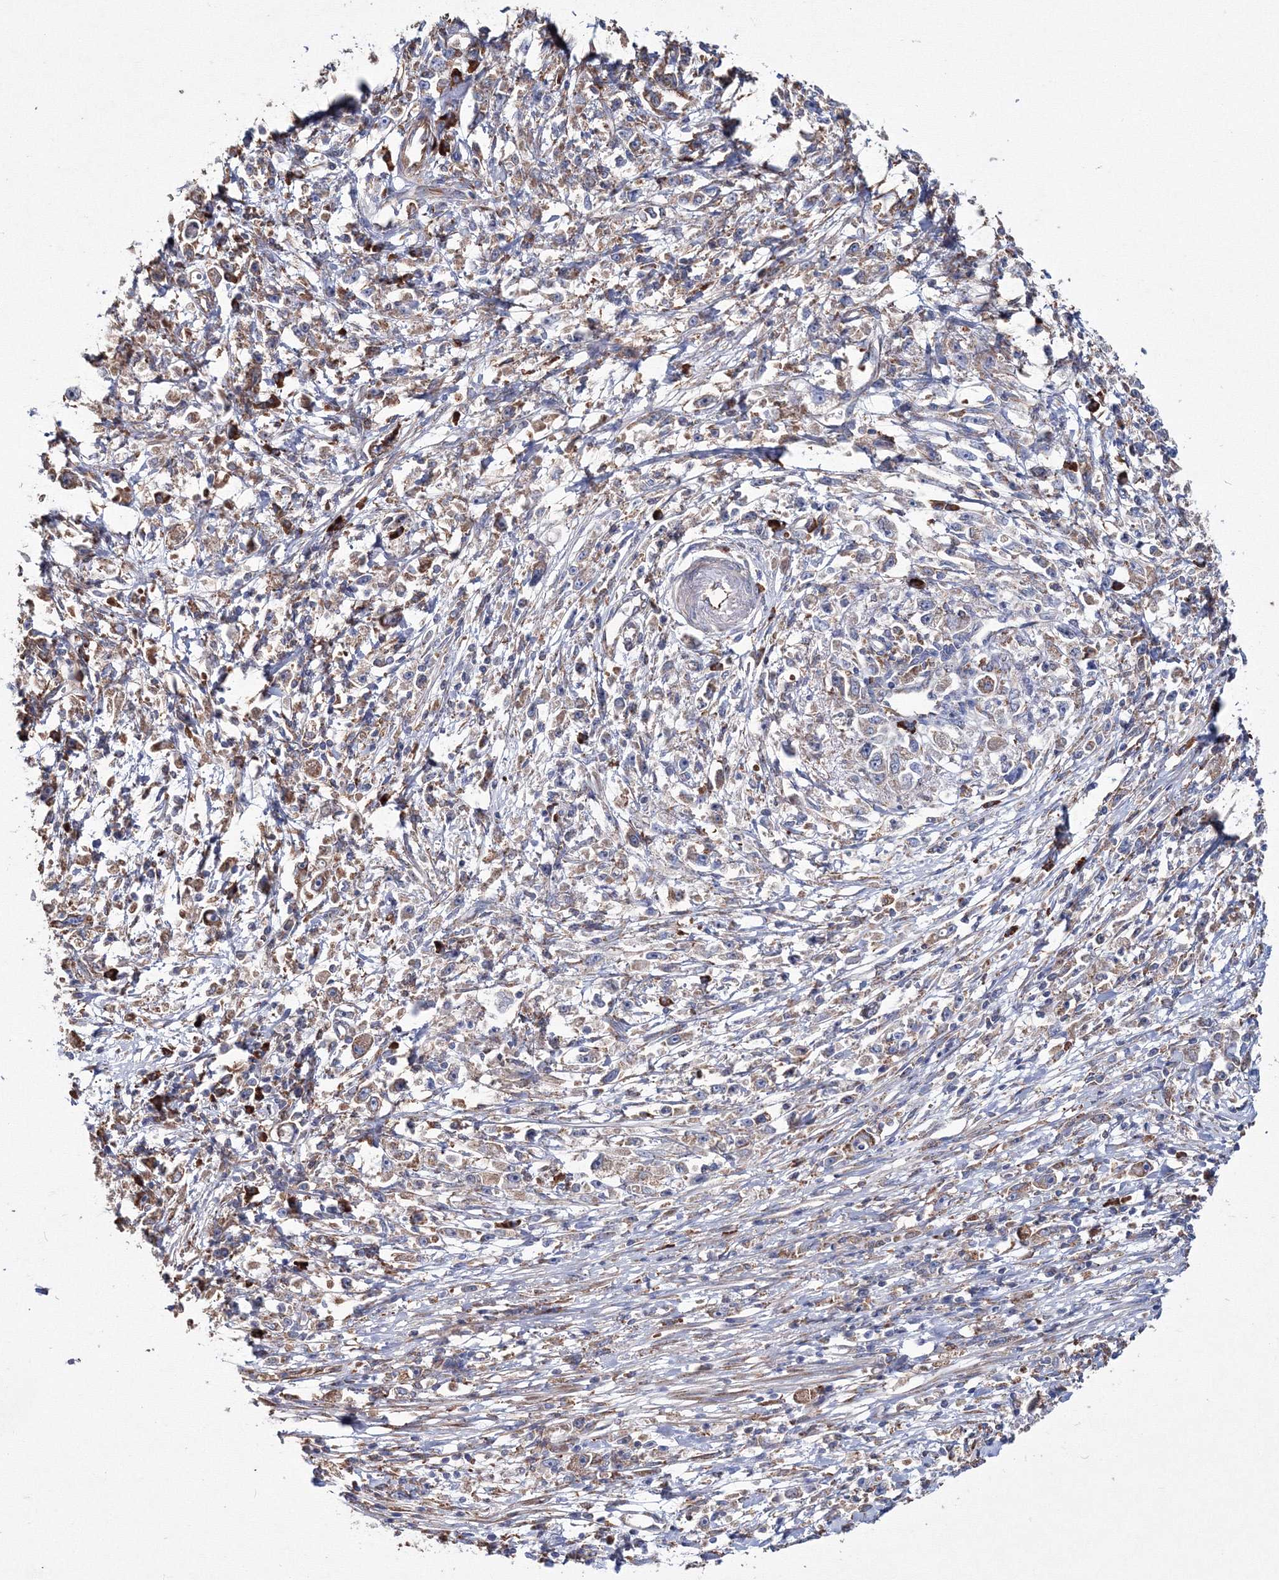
{"staining": {"intensity": "weak", "quantity": ">75%", "location": "cytoplasmic/membranous"}, "tissue": "stomach cancer", "cell_type": "Tumor cells", "image_type": "cancer", "snomed": [{"axis": "morphology", "description": "Adenocarcinoma, NOS"}, {"axis": "topography", "description": "Stomach"}], "caption": "High-power microscopy captured an immunohistochemistry photomicrograph of adenocarcinoma (stomach), revealing weak cytoplasmic/membranous positivity in approximately >75% of tumor cells.", "gene": "VPS8", "patient": {"sex": "female", "age": 59}}